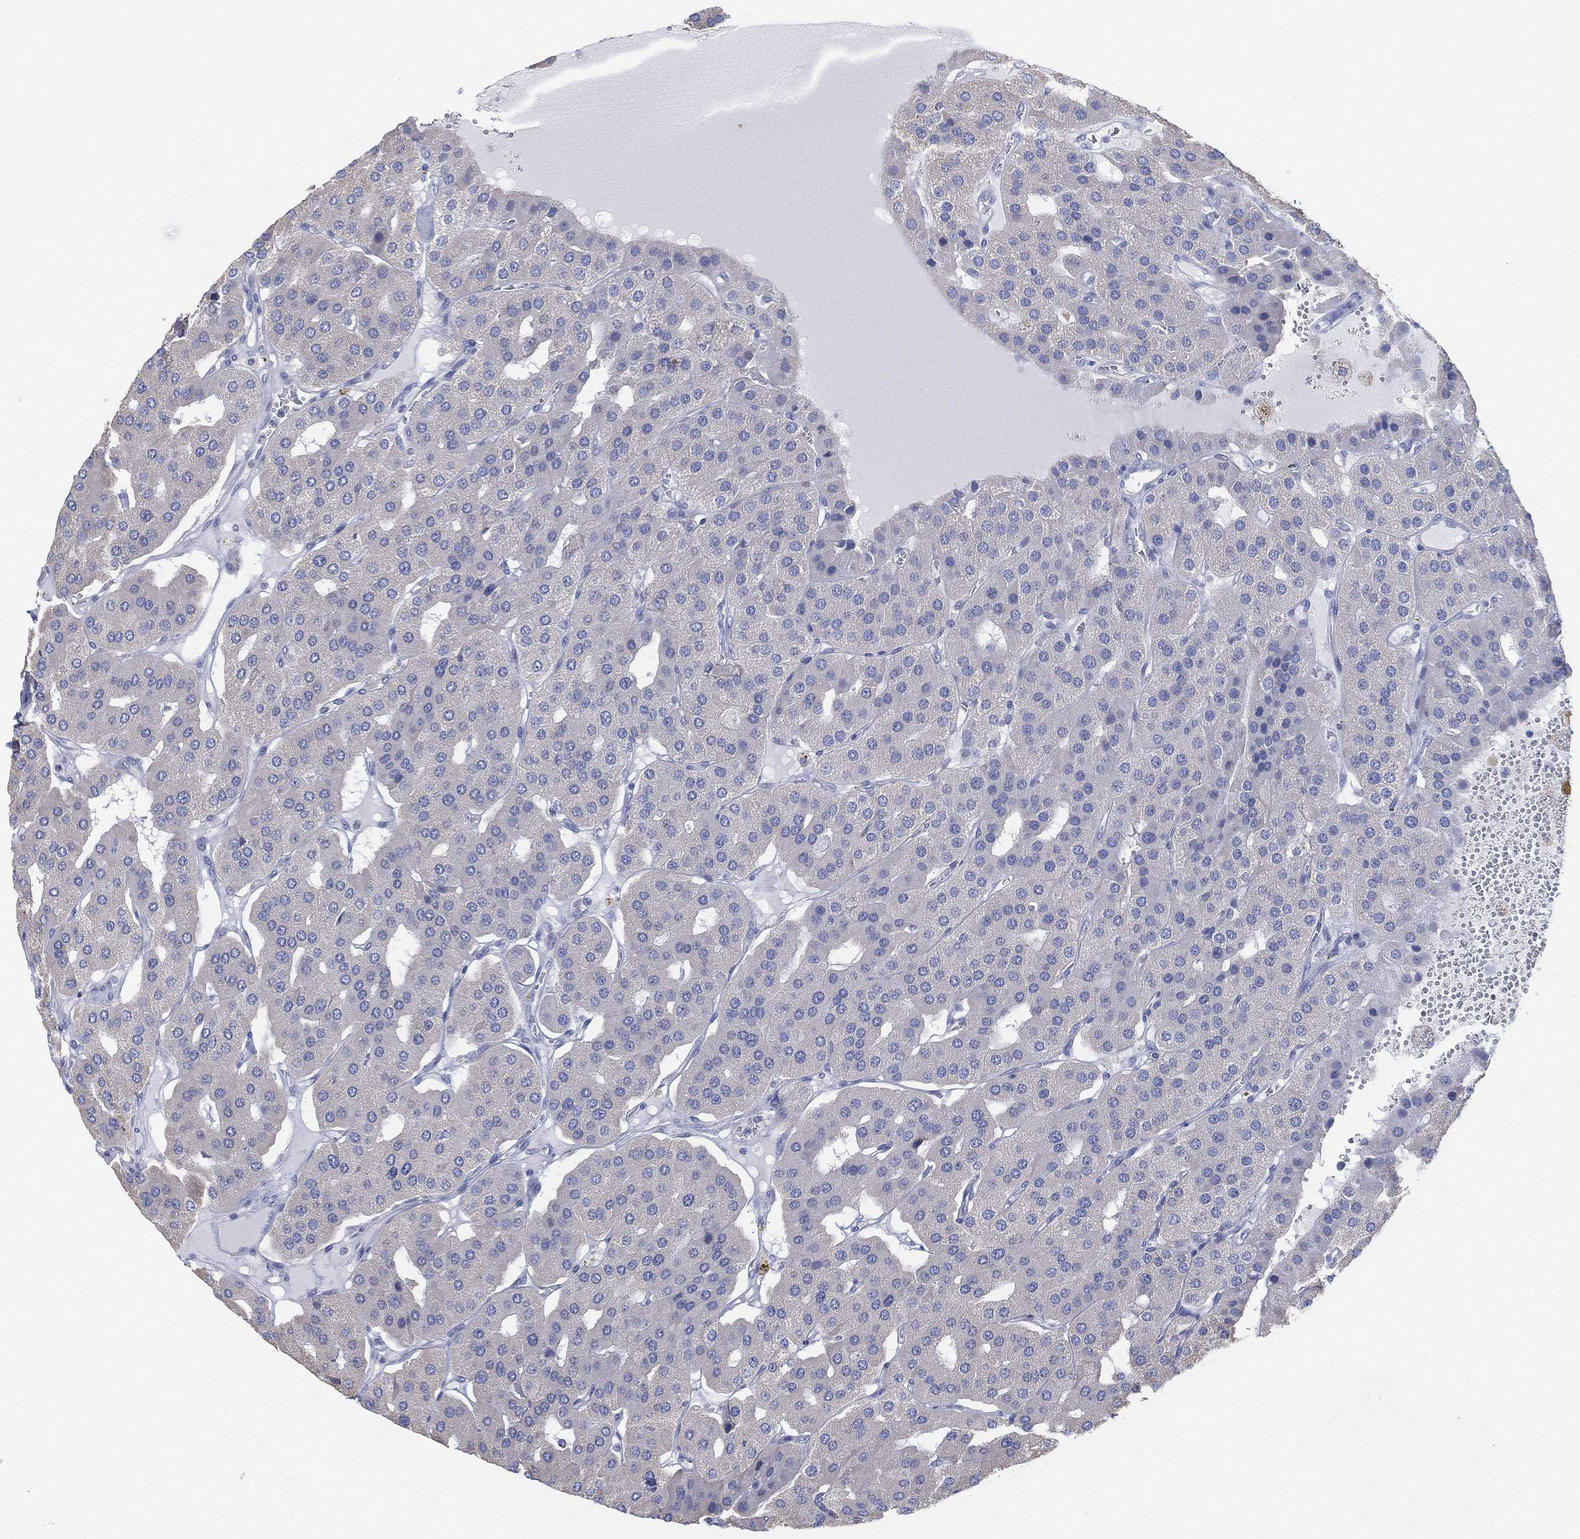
{"staining": {"intensity": "negative", "quantity": "none", "location": "none"}, "tissue": "parathyroid gland", "cell_type": "Glandular cells", "image_type": "normal", "snomed": [{"axis": "morphology", "description": "Normal tissue, NOS"}, {"axis": "morphology", "description": "Adenoma, NOS"}, {"axis": "topography", "description": "Parathyroid gland"}], "caption": "Glandular cells are negative for protein expression in benign human parathyroid gland. (Immunohistochemistry (ihc), brightfield microscopy, high magnification).", "gene": "CFTR", "patient": {"sex": "female", "age": 86}}